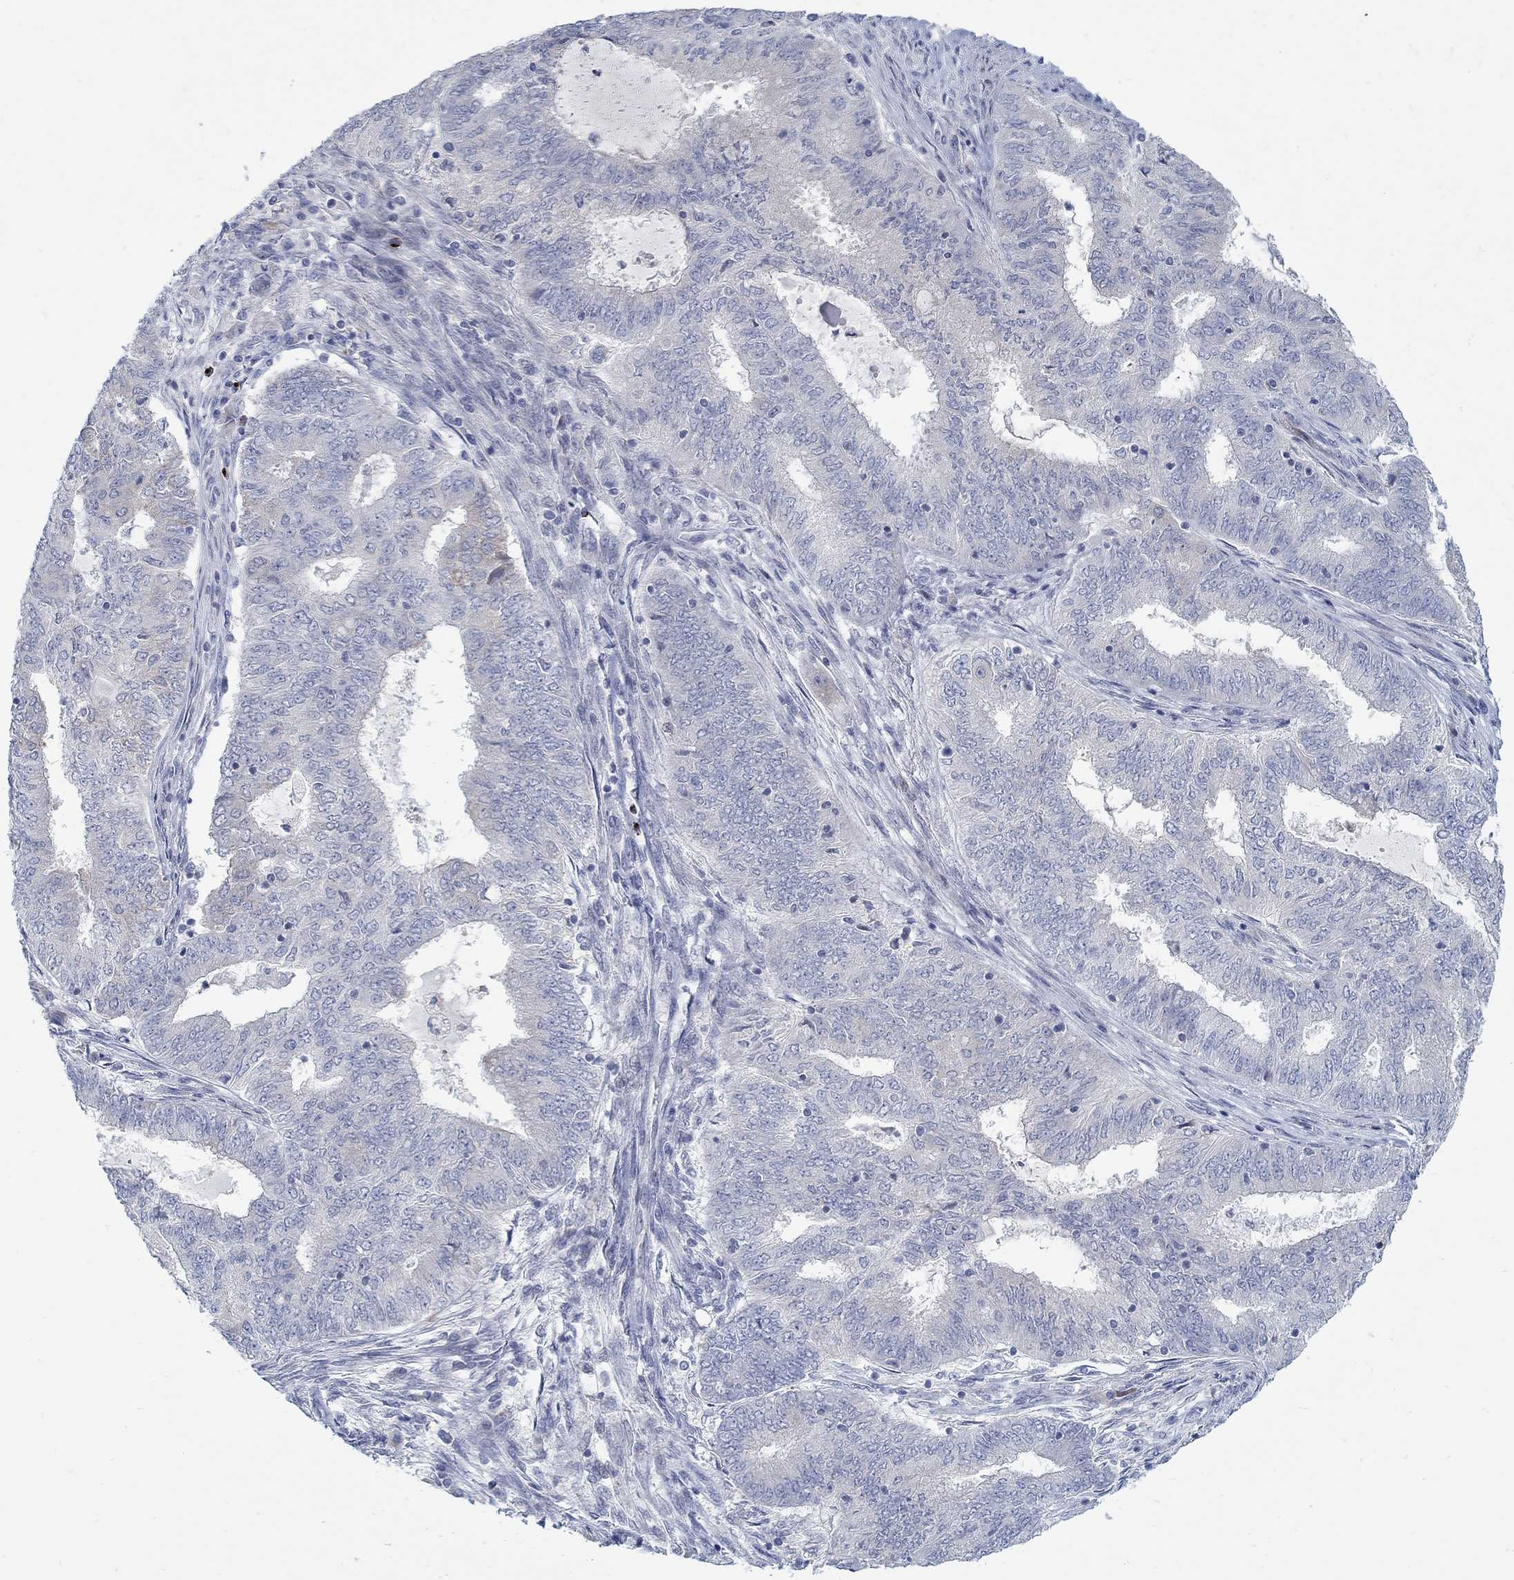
{"staining": {"intensity": "negative", "quantity": "none", "location": "none"}, "tissue": "endometrial cancer", "cell_type": "Tumor cells", "image_type": "cancer", "snomed": [{"axis": "morphology", "description": "Adenocarcinoma, NOS"}, {"axis": "topography", "description": "Endometrium"}], "caption": "This is an immunohistochemistry micrograph of endometrial cancer (adenocarcinoma). There is no expression in tumor cells.", "gene": "ANO7", "patient": {"sex": "female", "age": 62}}